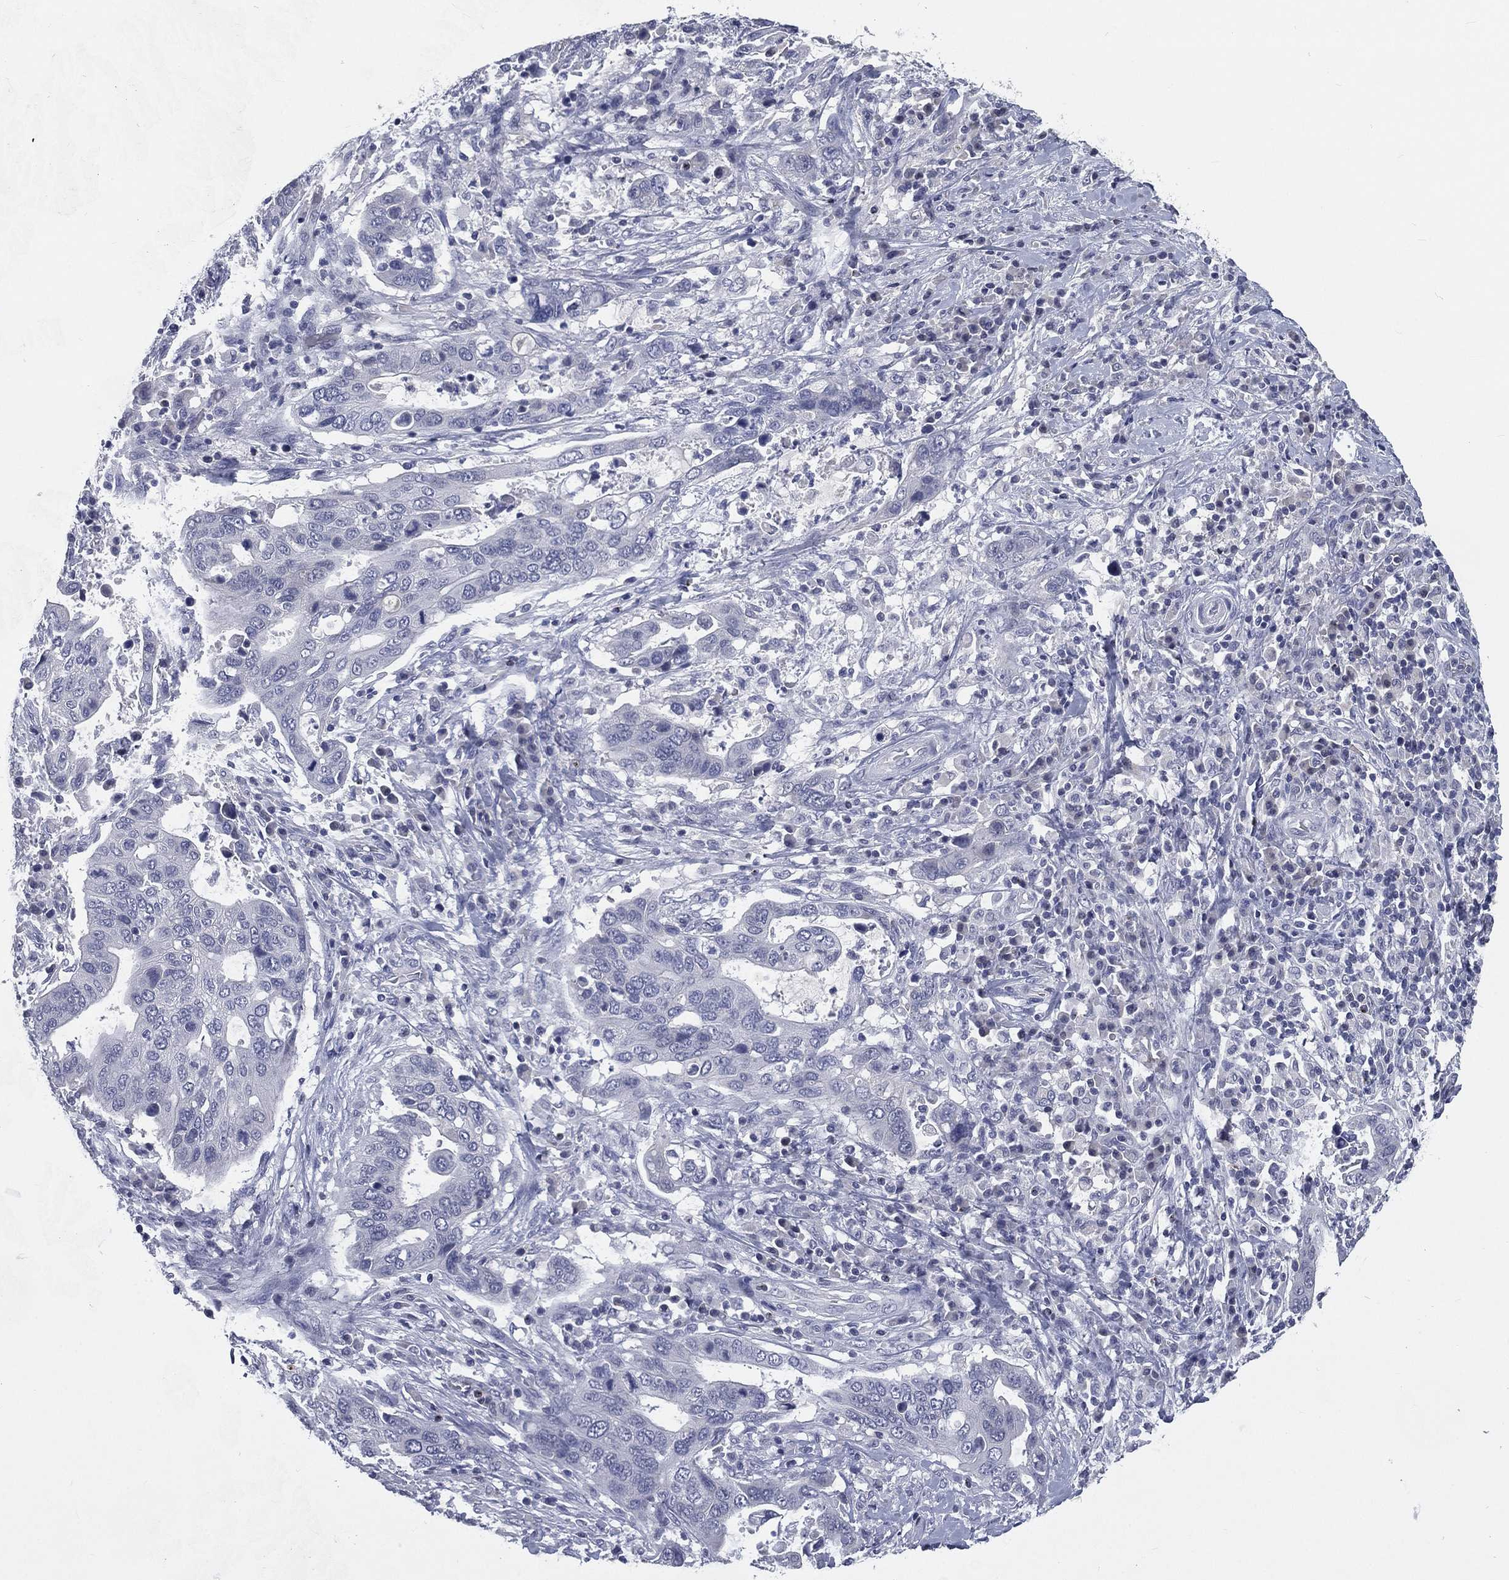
{"staining": {"intensity": "negative", "quantity": "none", "location": "none"}, "tissue": "stomach cancer", "cell_type": "Tumor cells", "image_type": "cancer", "snomed": [{"axis": "morphology", "description": "Adenocarcinoma, NOS"}, {"axis": "topography", "description": "Stomach"}], "caption": "The micrograph exhibits no staining of tumor cells in stomach cancer (adenocarcinoma). (Immunohistochemistry (ihc), brightfield microscopy, high magnification).", "gene": "IFT27", "patient": {"sex": "male", "age": 54}}